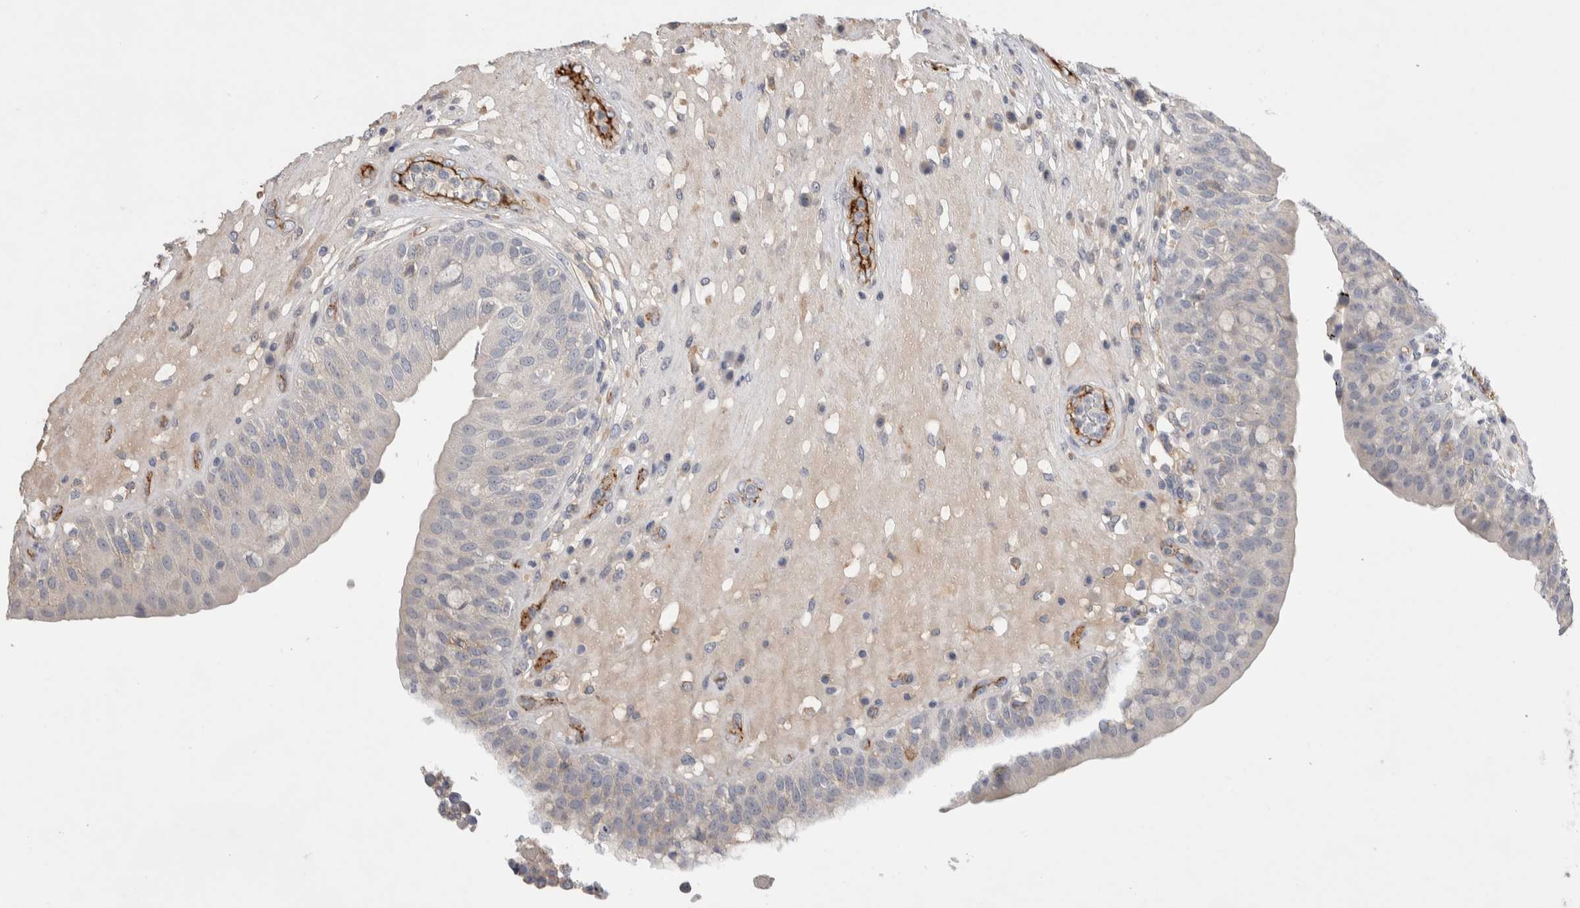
{"staining": {"intensity": "negative", "quantity": "none", "location": "none"}, "tissue": "urinary bladder", "cell_type": "Urothelial cells", "image_type": "normal", "snomed": [{"axis": "morphology", "description": "Normal tissue, NOS"}, {"axis": "topography", "description": "Urinary bladder"}], "caption": "DAB (3,3'-diaminobenzidine) immunohistochemical staining of unremarkable human urinary bladder exhibits no significant expression in urothelial cells.", "gene": "CEP131", "patient": {"sex": "female", "age": 62}}